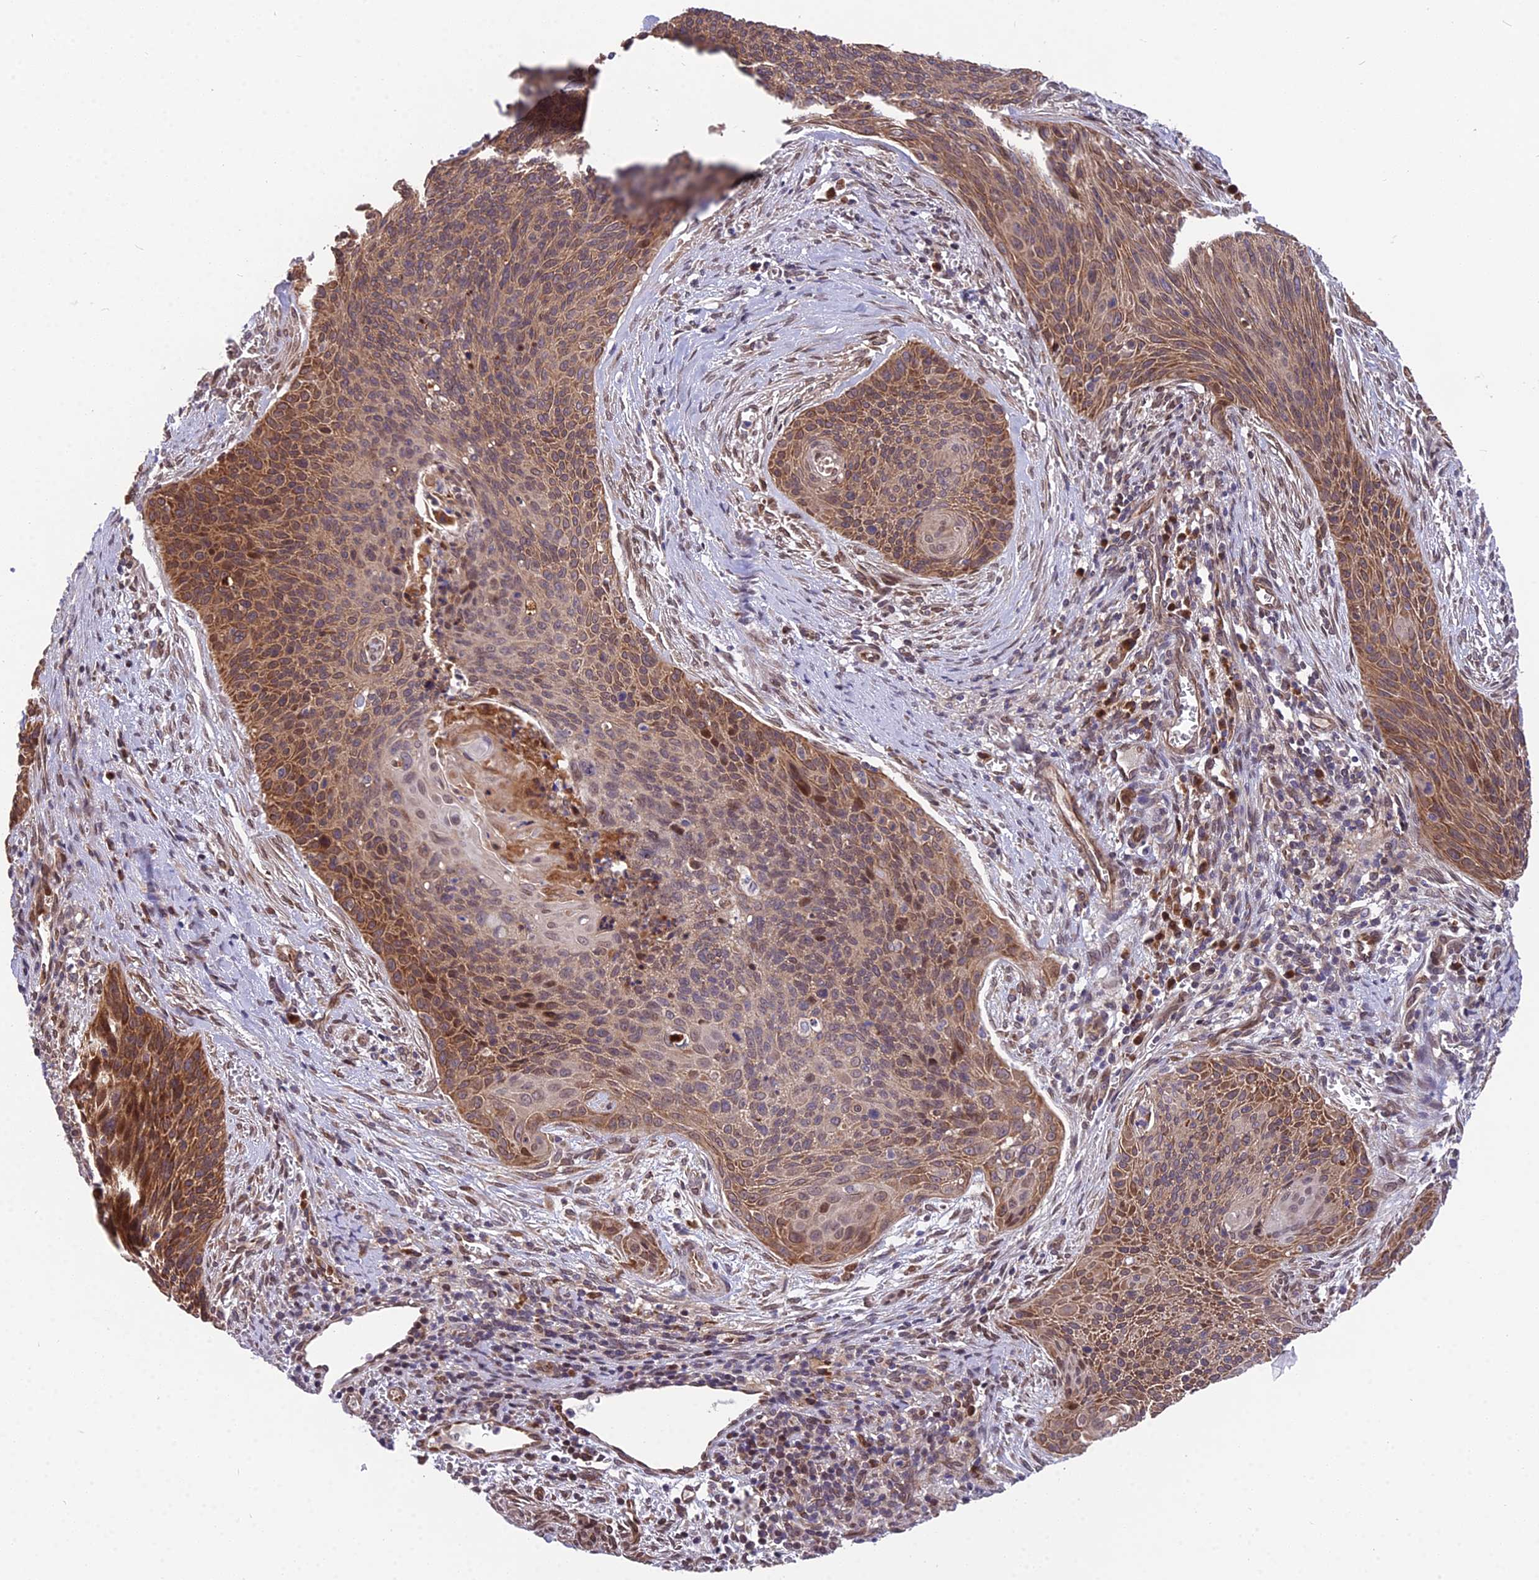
{"staining": {"intensity": "moderate", "quantity": ">75%", "location": "cytoplasmic/membranous,nuclear"}, "tissue": "cervical cancer", "cell_type": "Tumor cells", "image_type": "cancer", "snomed": [{"axis": "morphology", "description": "Squamous cell carcinoma, NOS"}, {"axis": "topography", "description": "Cervix"}], "caption": "Immunohistochemical staining of human cervical cancer (squamous cell carcinoma) shows medium levels of moderate cytoplasmic/membranous and nuclear staining in approximately >75% of tumor cells. (DAB (3,3'-diaminobenzidine) IHC with brightfield microscopy, high magnification).", "gene": "CYP2R1", "patient": {"sex": "female", "age": 55}}